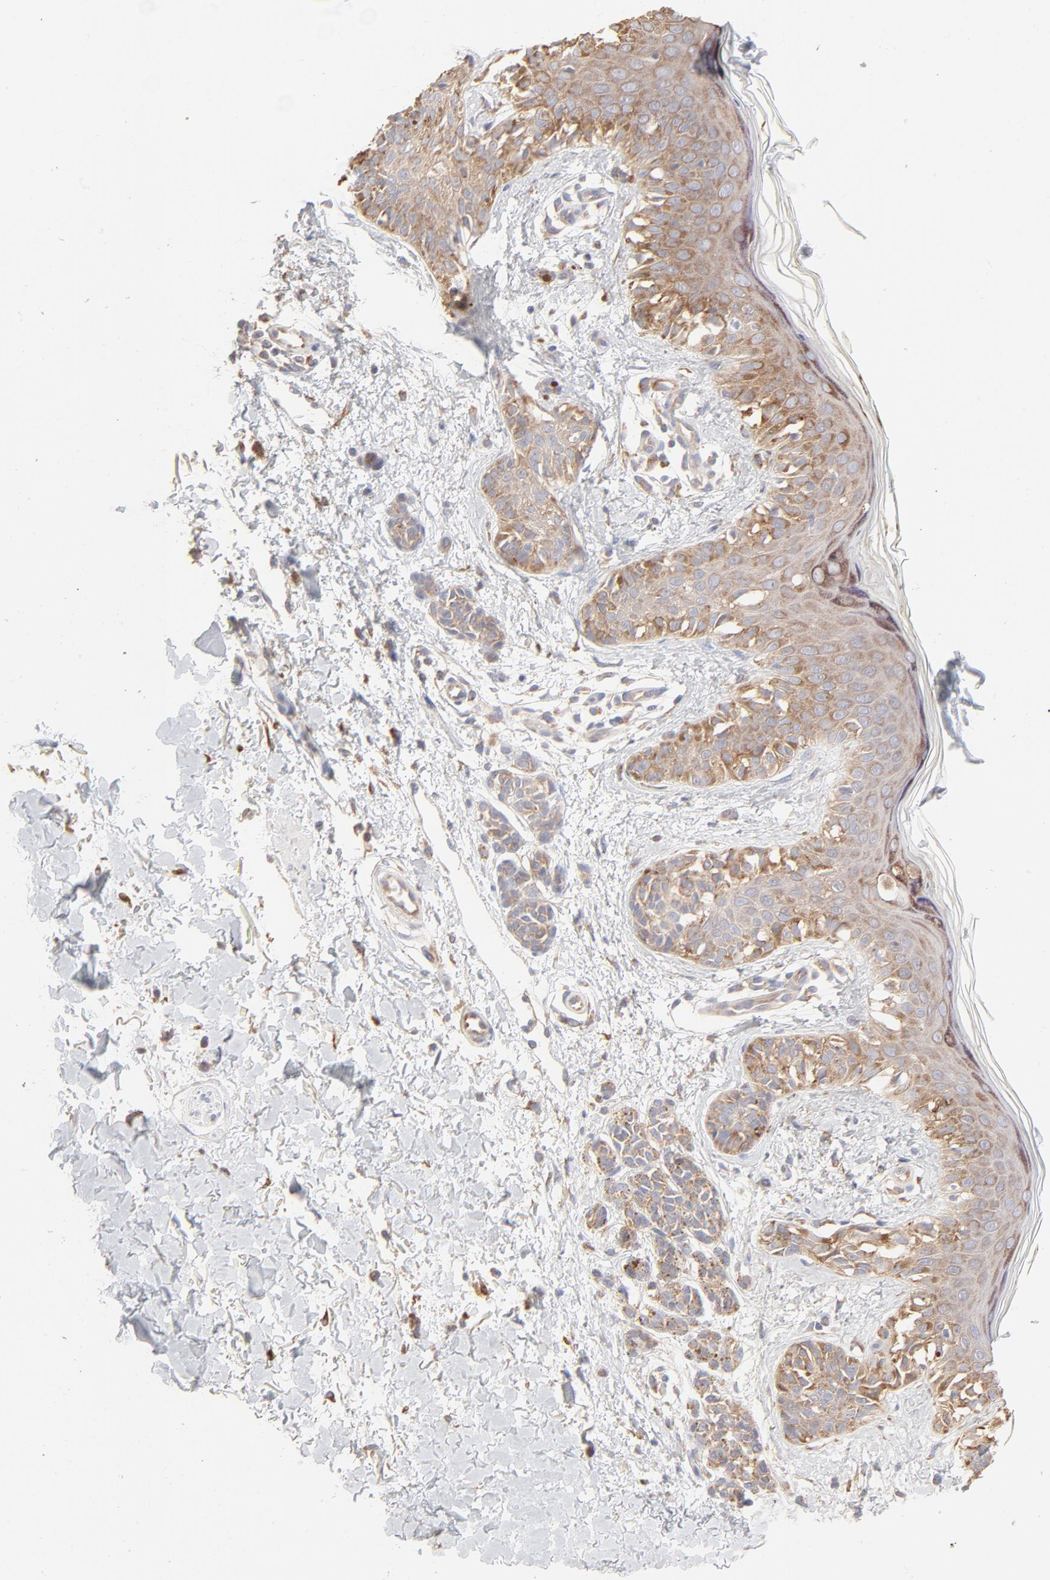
{"staining": {"intensity": "moderate", "quantity": ">75%", "location": "cytoplasmic/membranous"}, "tissue": "melanoma", "cell_type": "Tumor cells", "image_type": "cancer", "snomed": [{"axis": "morphology", "description": "Normal tissue, NOS"}, {"axis": "morphology", "description": "Malignant melanoma, NOS"}, {"axis": "topography", "description": "Skin"}], "caption": "Malignant melanoma was stained to show a protein in brown. There is medium levels of moderate cytoplasmic/membranous staining in about >75% of tumor cells.", "gene": "RPS21", "patient": {"sex": "male", "age": 83}}